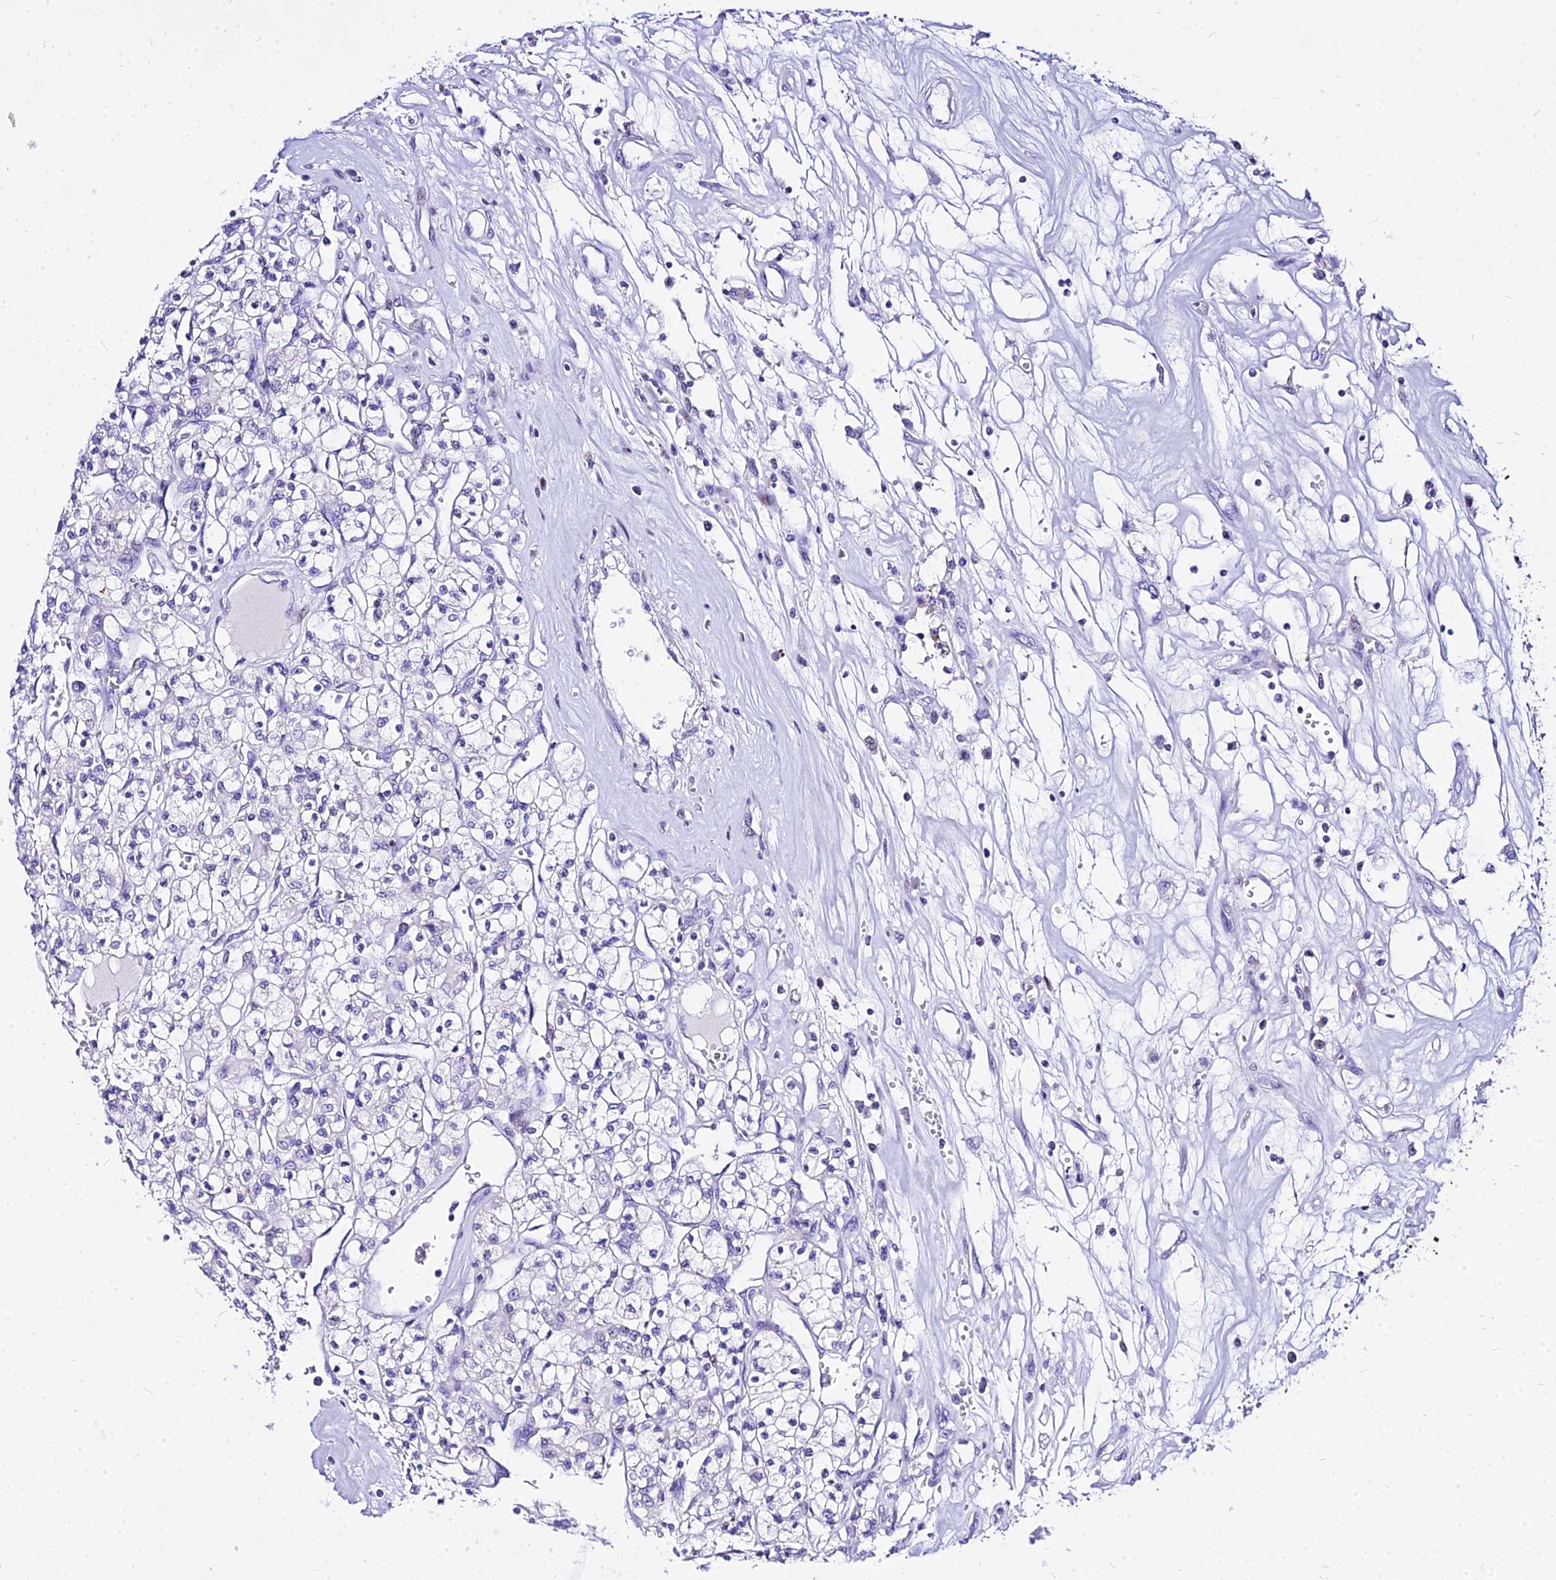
{"staining": {"intensity": "negative", "quantity": "none", "location": "none"}, "tissue": "renal cancer", "cell_type": "Tumor cells", "image_type": "cancer", "snomed": [{"axis": "morphology", "description": "Adenocarcinoma, NOS"}, {"axis": "topography", "description": "Kidney"}], "caption": "The micrograph displays no significant staining in tumor cells of renal cancer (adenocarcinoma).", "gene": "CARD18", "patient": {"sex": "female", "age": 59}}